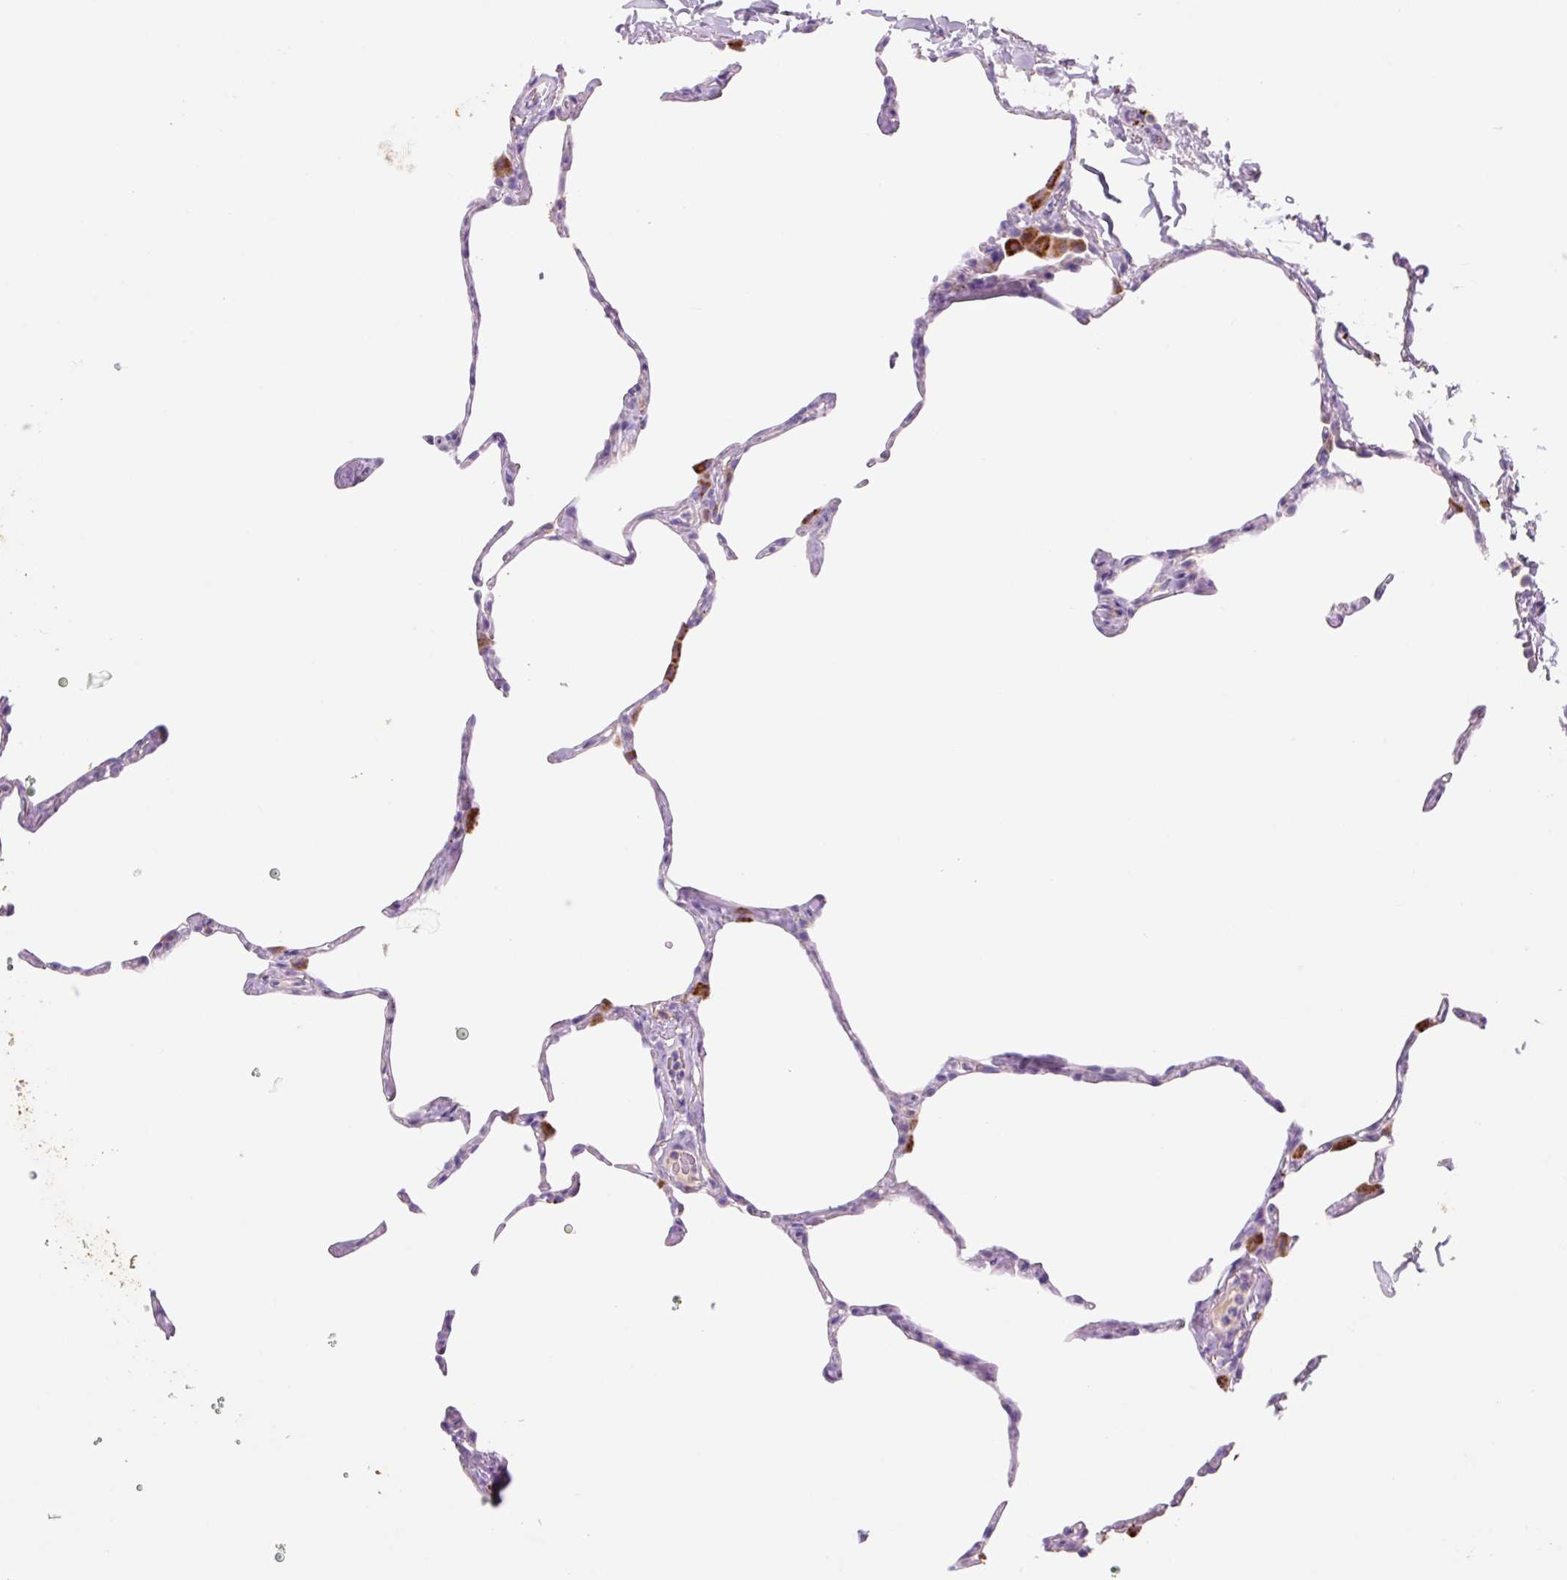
{"staining": {"intensity": "negative", "quantity": "none", "location": "none"}, "tissue": "lung", "cell_type": "Alveolar cells", "image_type": "normal", "snomed": [{"axis": "morphology", "description": "Normal tissue, NOS"}, {"axis": "topography", "description": "Lung"}], "caption": "Protein analysis of normal lung displays no significant positivity in alveolar cells. The staining was performed using DAB (3,3'-diaminobenzidine) to visualize the protein expression in brown, while the nuclei were stained in blue with hematoxylin (Magnification: 20x).", "gene": "HEXA", "patient": {"sex": "male", "age": 65}}